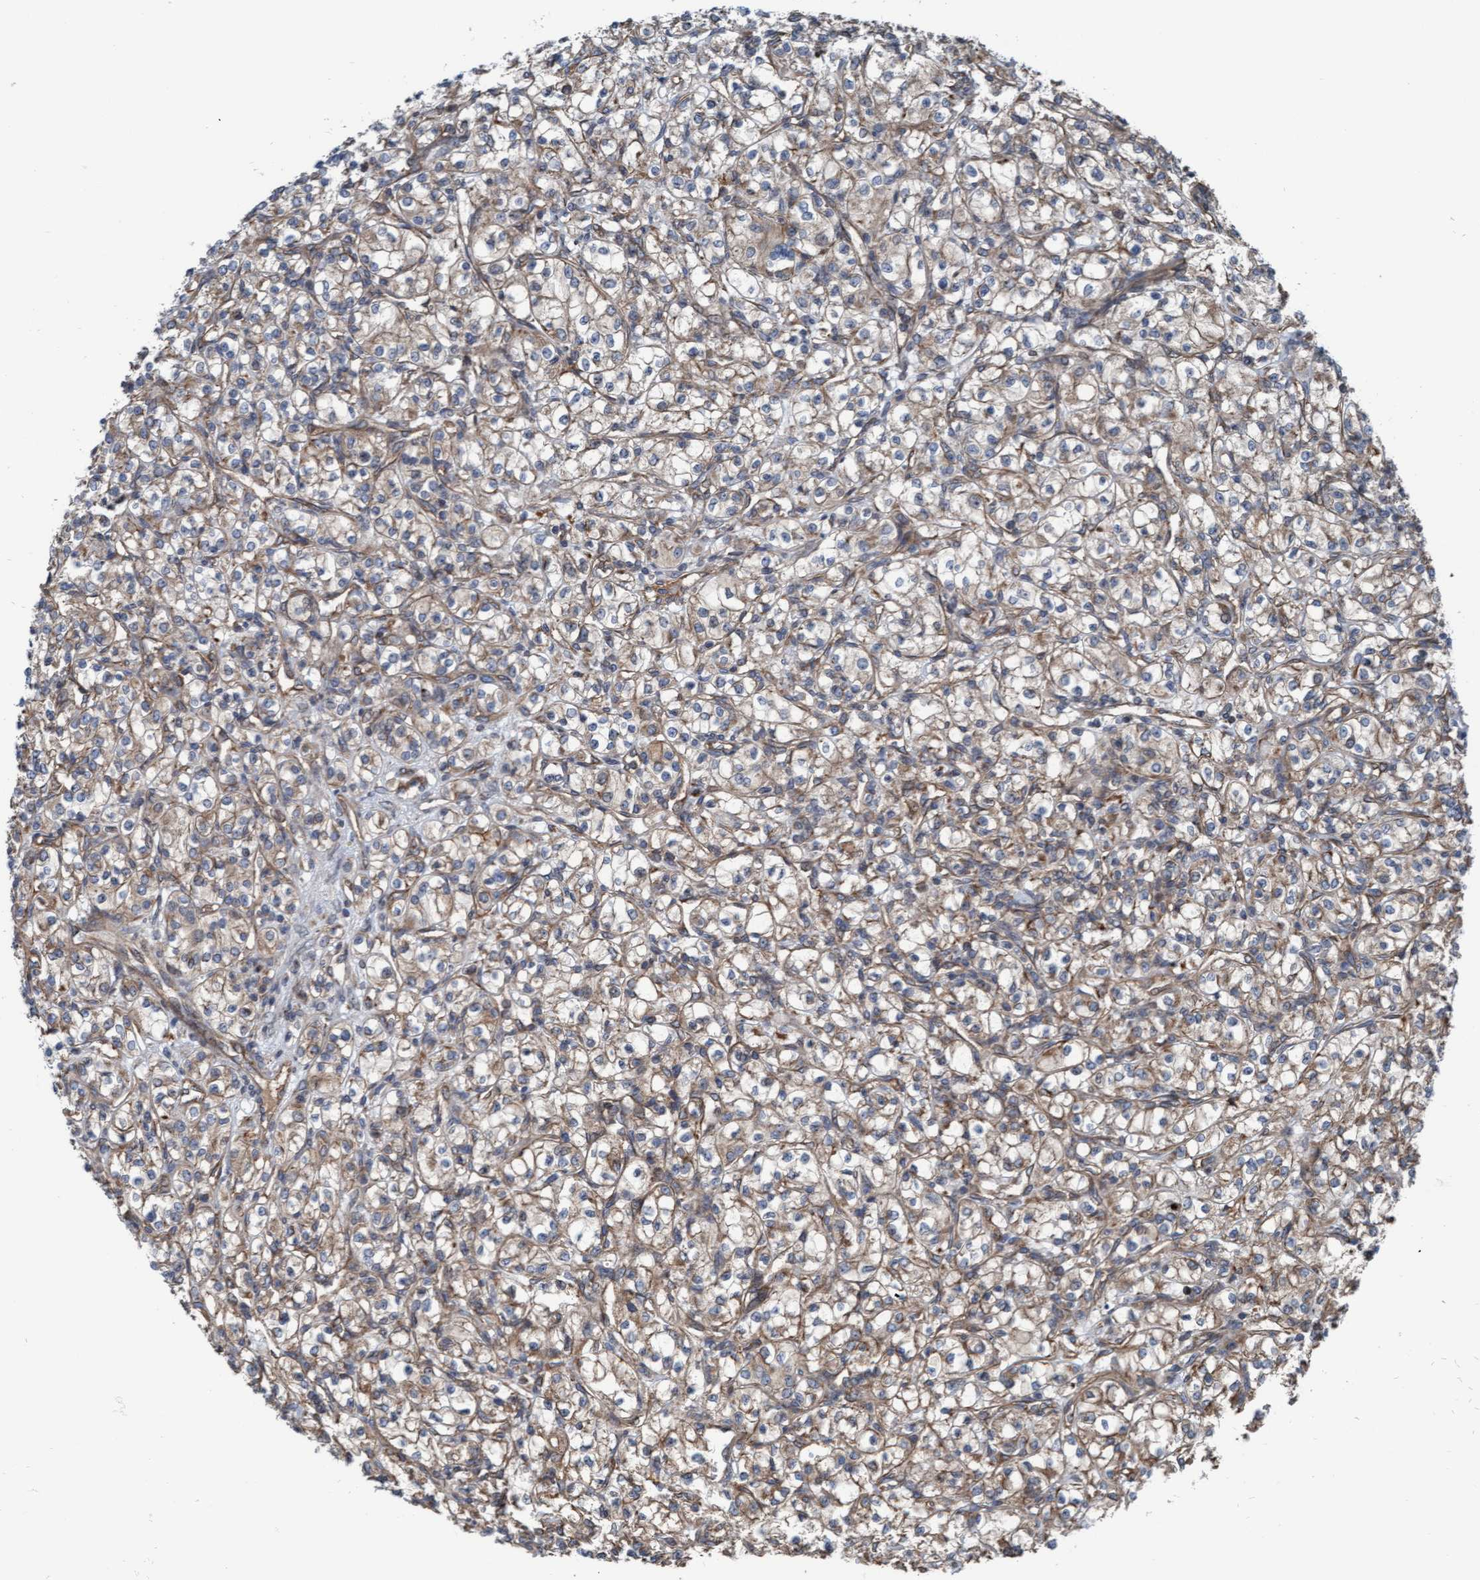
{"staining": {"intensity": "weak", "quantity": "<25%", "location": "cytoplasmic/membranous"}, "tissue": "renal cancer", "cell_type": "Tumor cells", "image_type": "cancer", "snomed": [{"axis": "morphology", "description": "Adenocarcinoma, NOS"}, {"axis": "topography", "description": "Kidney"}], "caption": "Adenocarcinoma (renal) stained for a protein using IHC shows no positivity tumor cells.", "gene": "RAP1GAP2", "patient": {"sex": "male", "age": 77}}